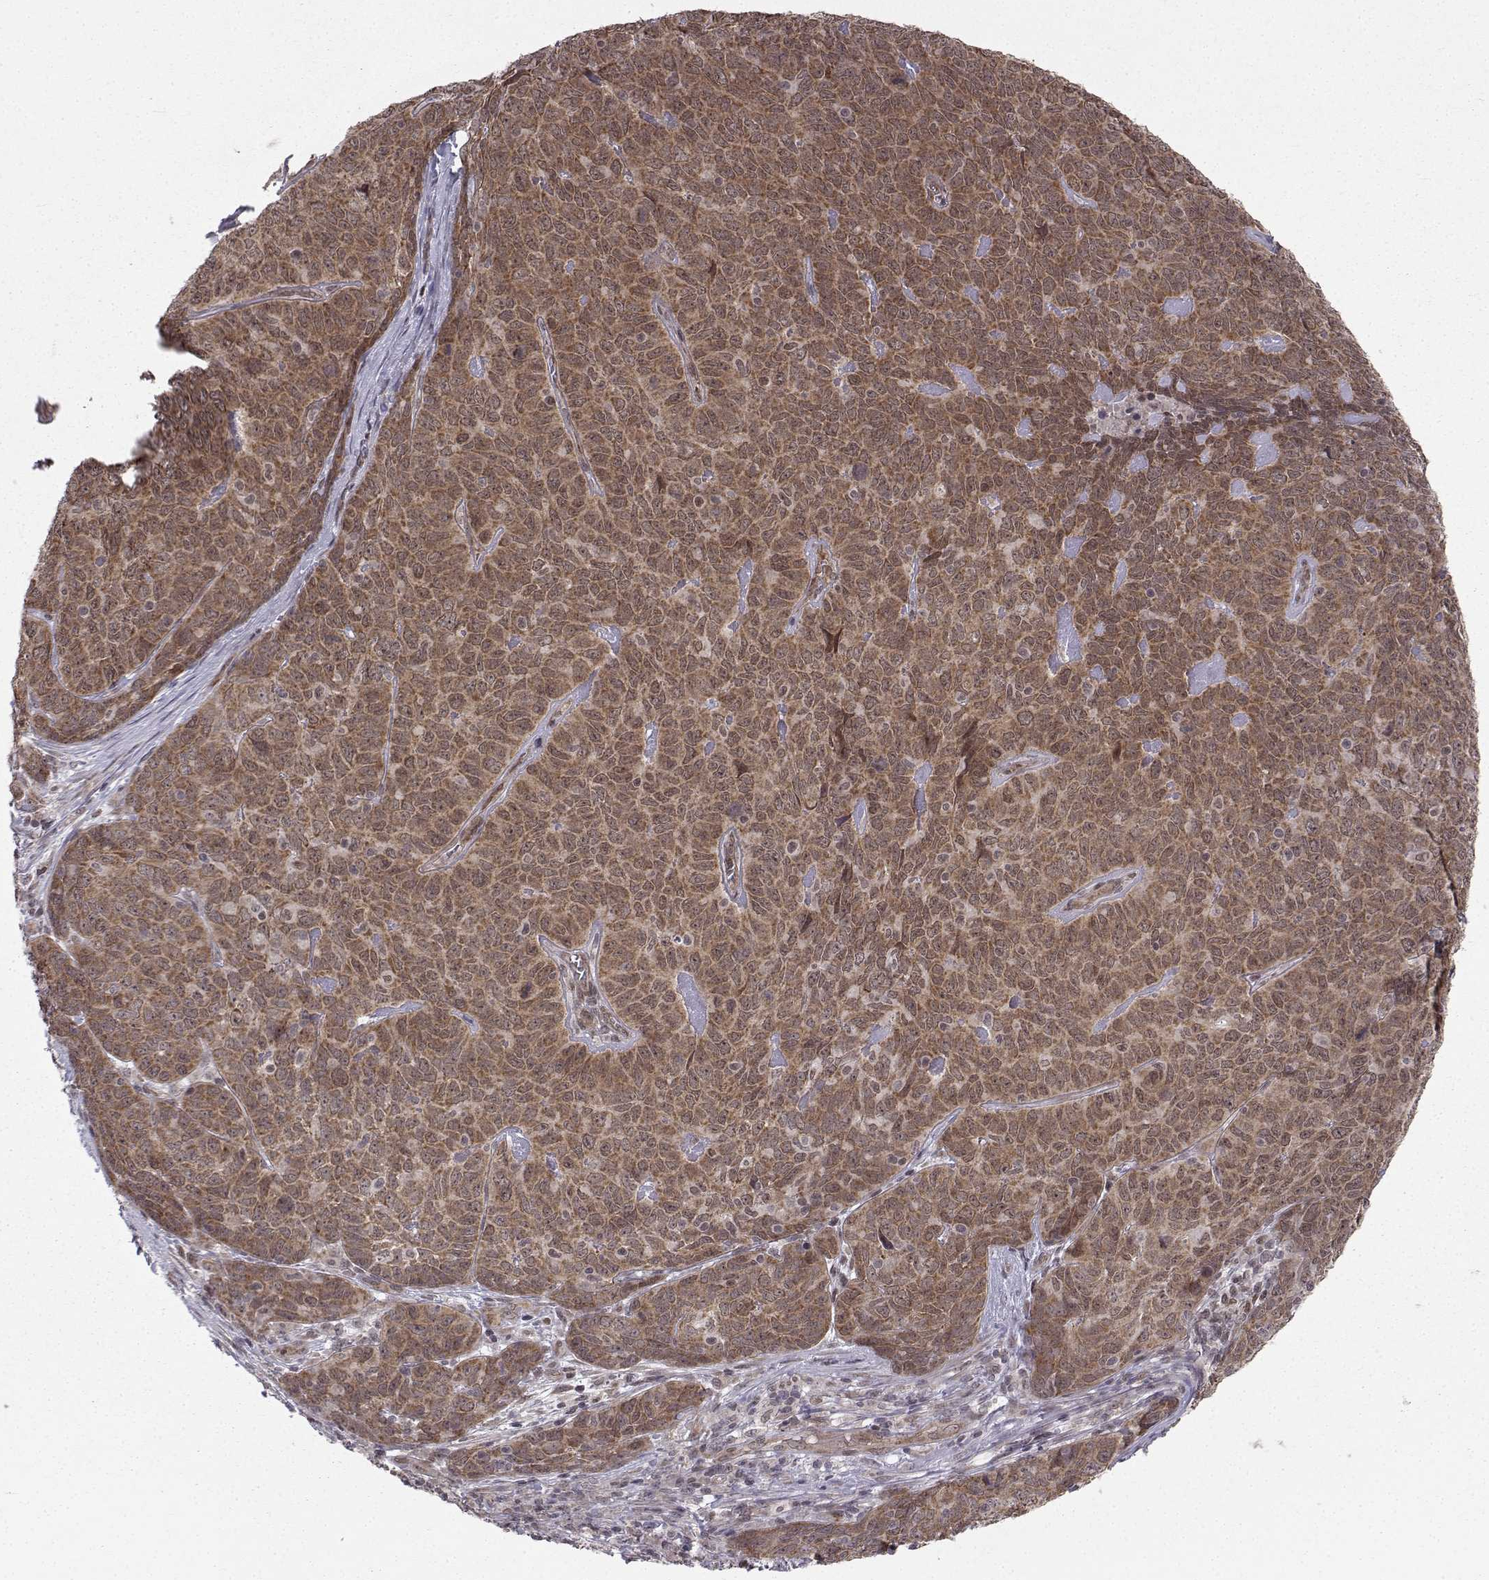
{"staining": {"intensity": "strong", "quantity": ">75%", "location": "cytoplasmic/membranous"}, "tissue": "skin cancer", "cell_type": "Tumor cells", "image_type": "cancer", "snomed": [{"axis": "morphology", "description": "Squamous cell carcinoma, NOS"}, {"axis": "topography", "description": "Skin"}, {"axis": "topography", "description": "Anal"}], "caption": "The immunohistochemical stain labels strong cytoplasmic/membranous staining in tumor cells of skin cancer tissue.", "gene": "PKN2", "patient": {"sex": "female", "age": 51}}